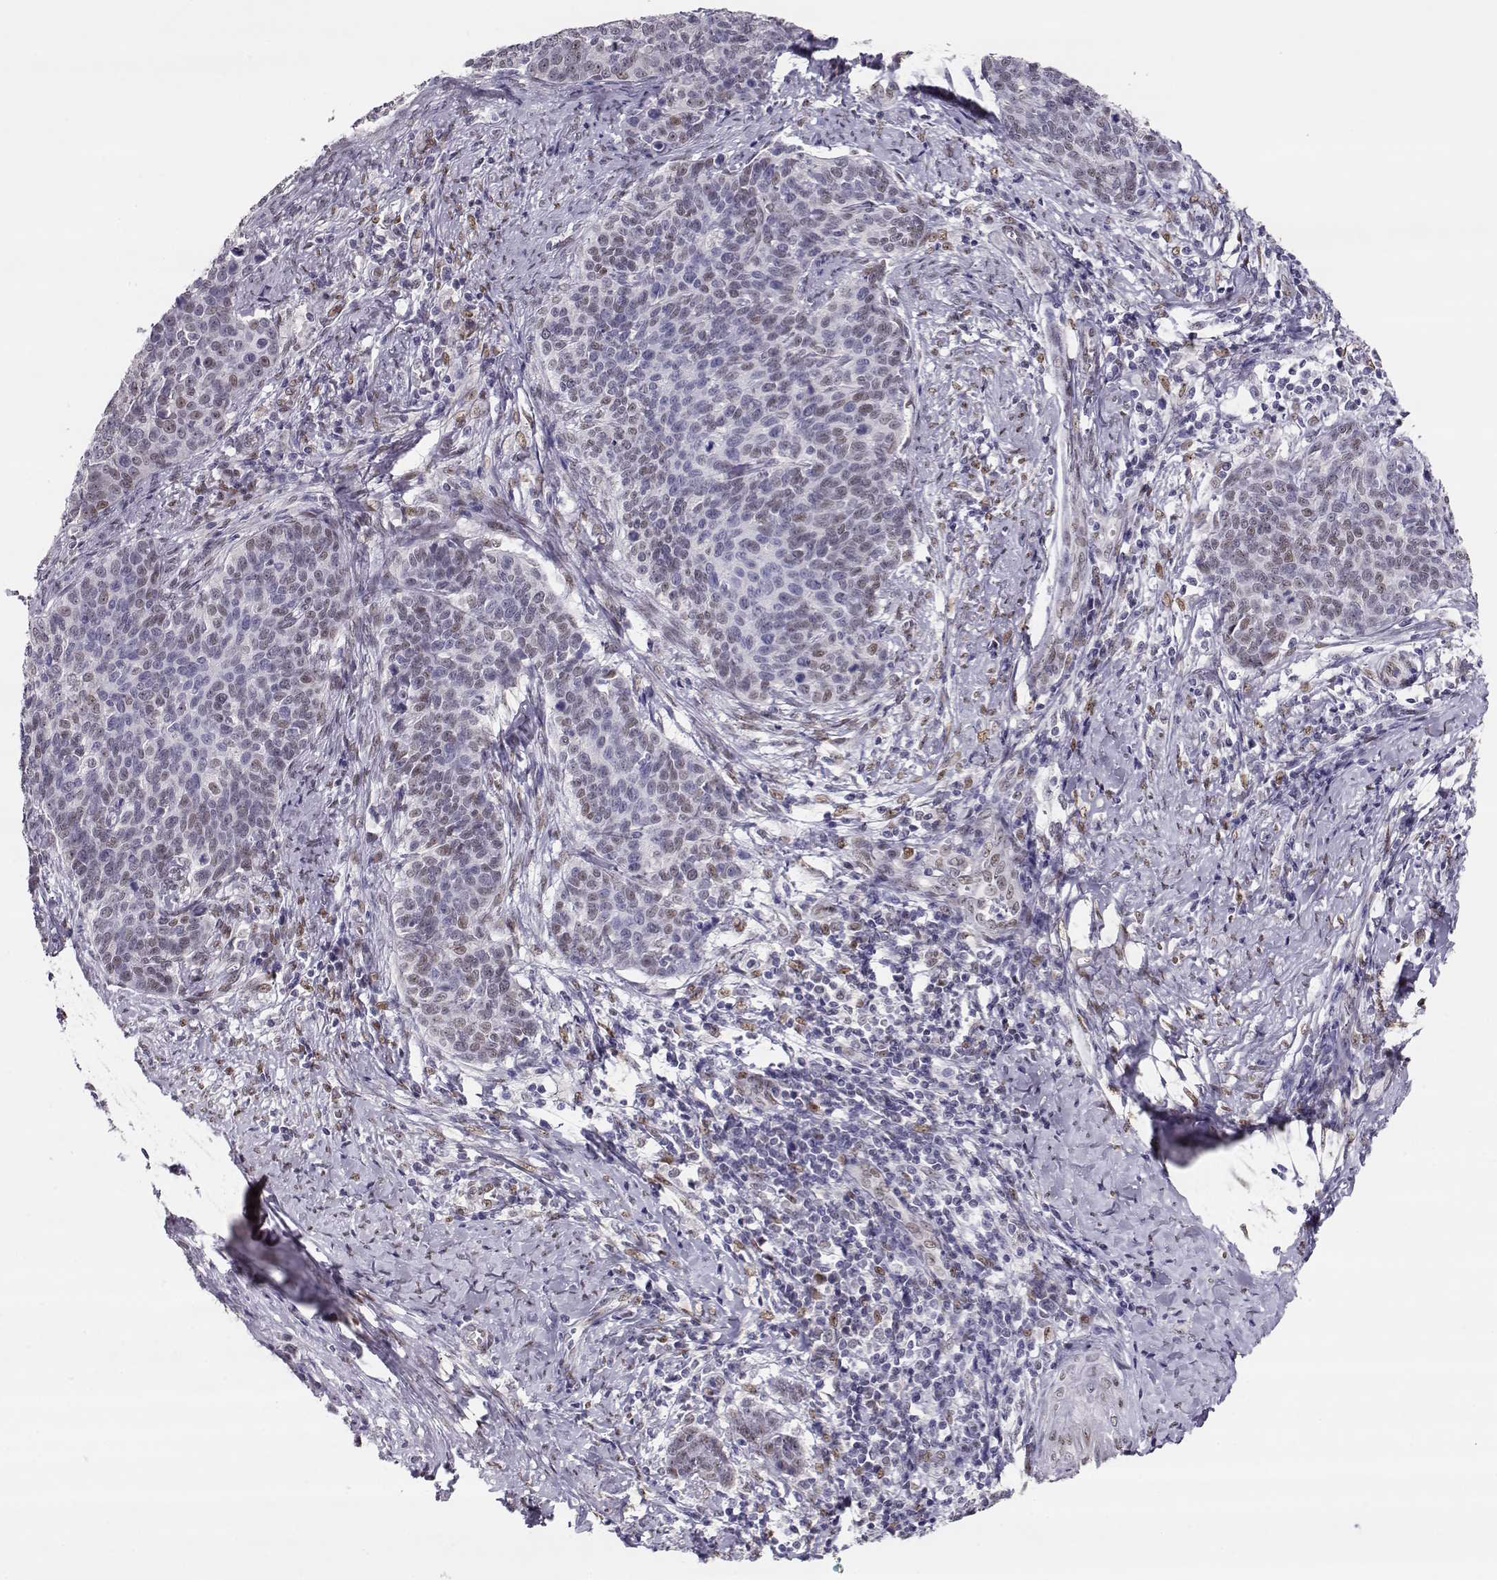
{"staining": {"intensity": "weak", "quantity": "25%-75%", "location": "nuclear"}, "tissue": "cervical cancer", "cell_type": "Tumor cells", "image_type": "cancer", "snomed": [{"axis": "morphology", "description": "Squamous cell carcinoma, NOS"}, {"axis": "topography", "description": "Cervix"}], "caption": "This is an image of IHC staining of cervical squamous cell carcinoma, which shows weak expression in the nuclear of tumor cells.", "gene": "POLI", "patient": {"sex": "female", "age": 39}}